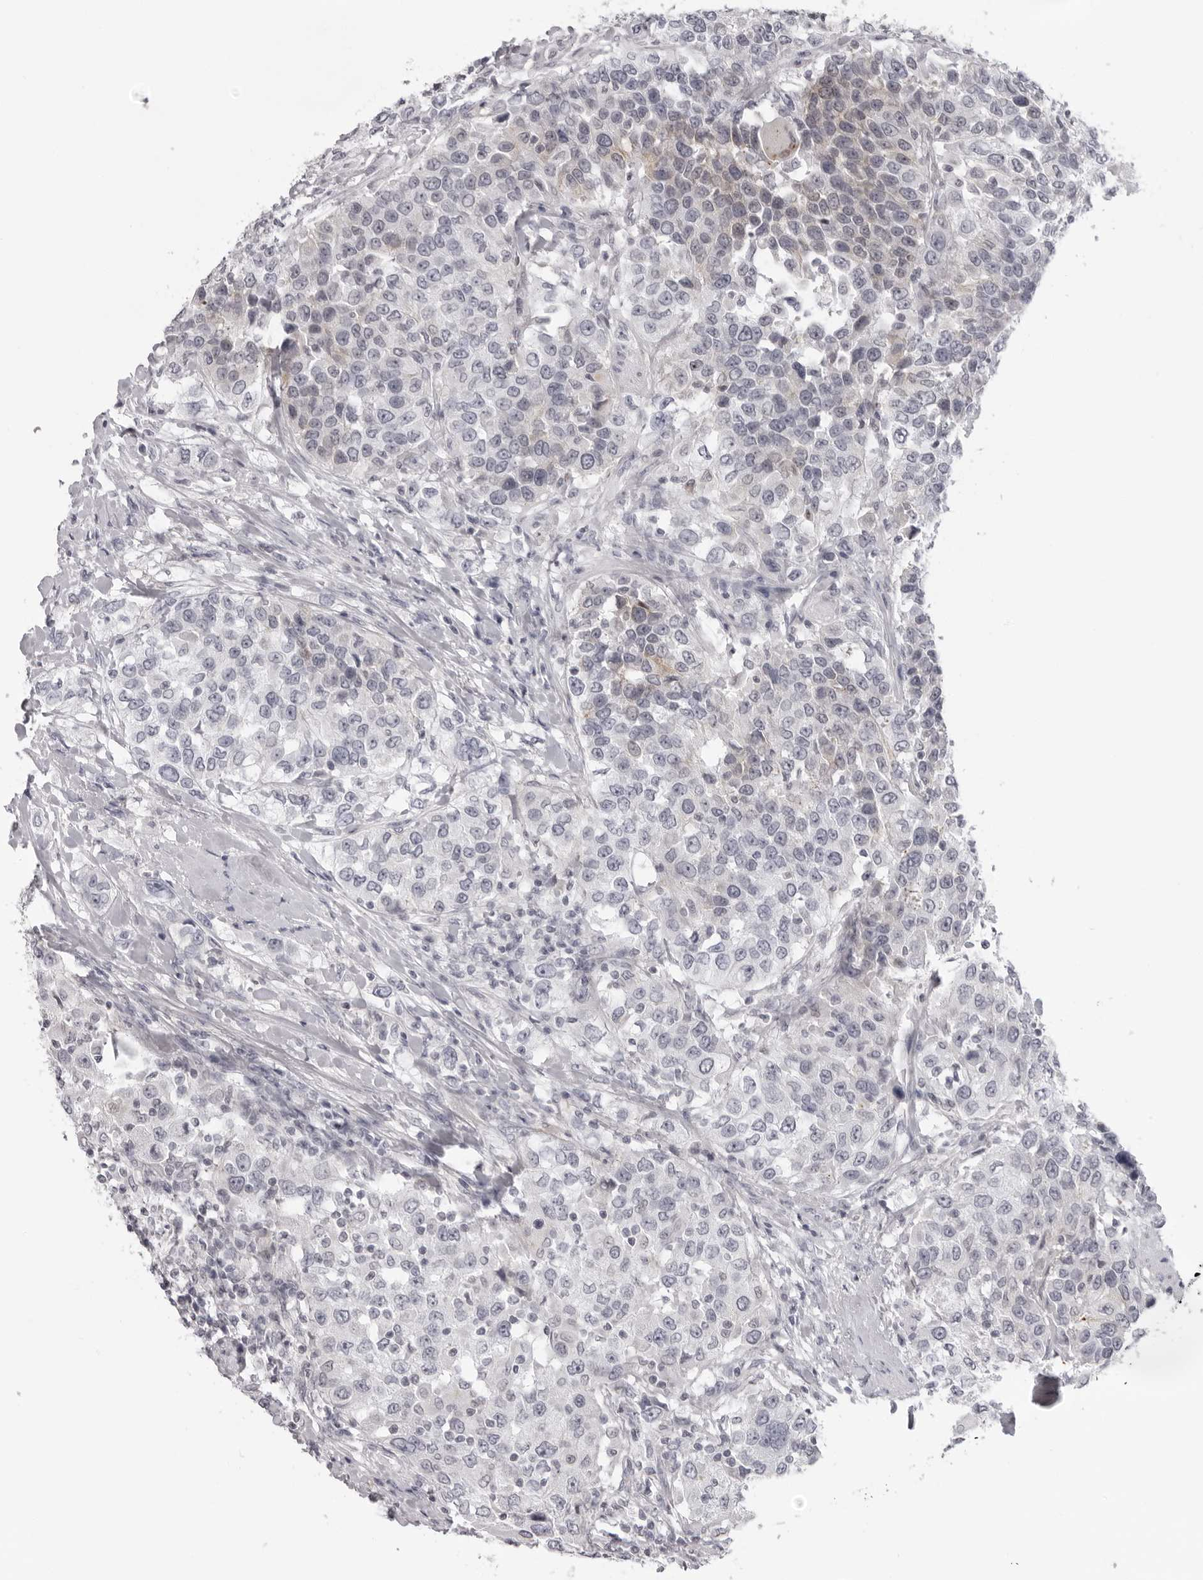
{"staining": {"intensity": "negative", "quantity": "none", "location": "none"}, "tissue": "urothelial cancer", "cell_type": "Tumor cells", "image_type": "cancer", "snomed": [{"axis": "morphology", "description": "Urothelial carcinoma, High grade"}, {"axis": "topography", "description": "Urinary bladder"}], "caption": "Protein analysis of urothelial cancer shows no significant staining in tumor cells. The staining was performed using DAB (3,3'-diaminobenzidine) to visualize the protein expression in brown, while the nuclei were stained in blue with hematoxylin (Magnification: 20x).", "gene": "DNALI1", "patient": {"sex": "female", "age": 80}}